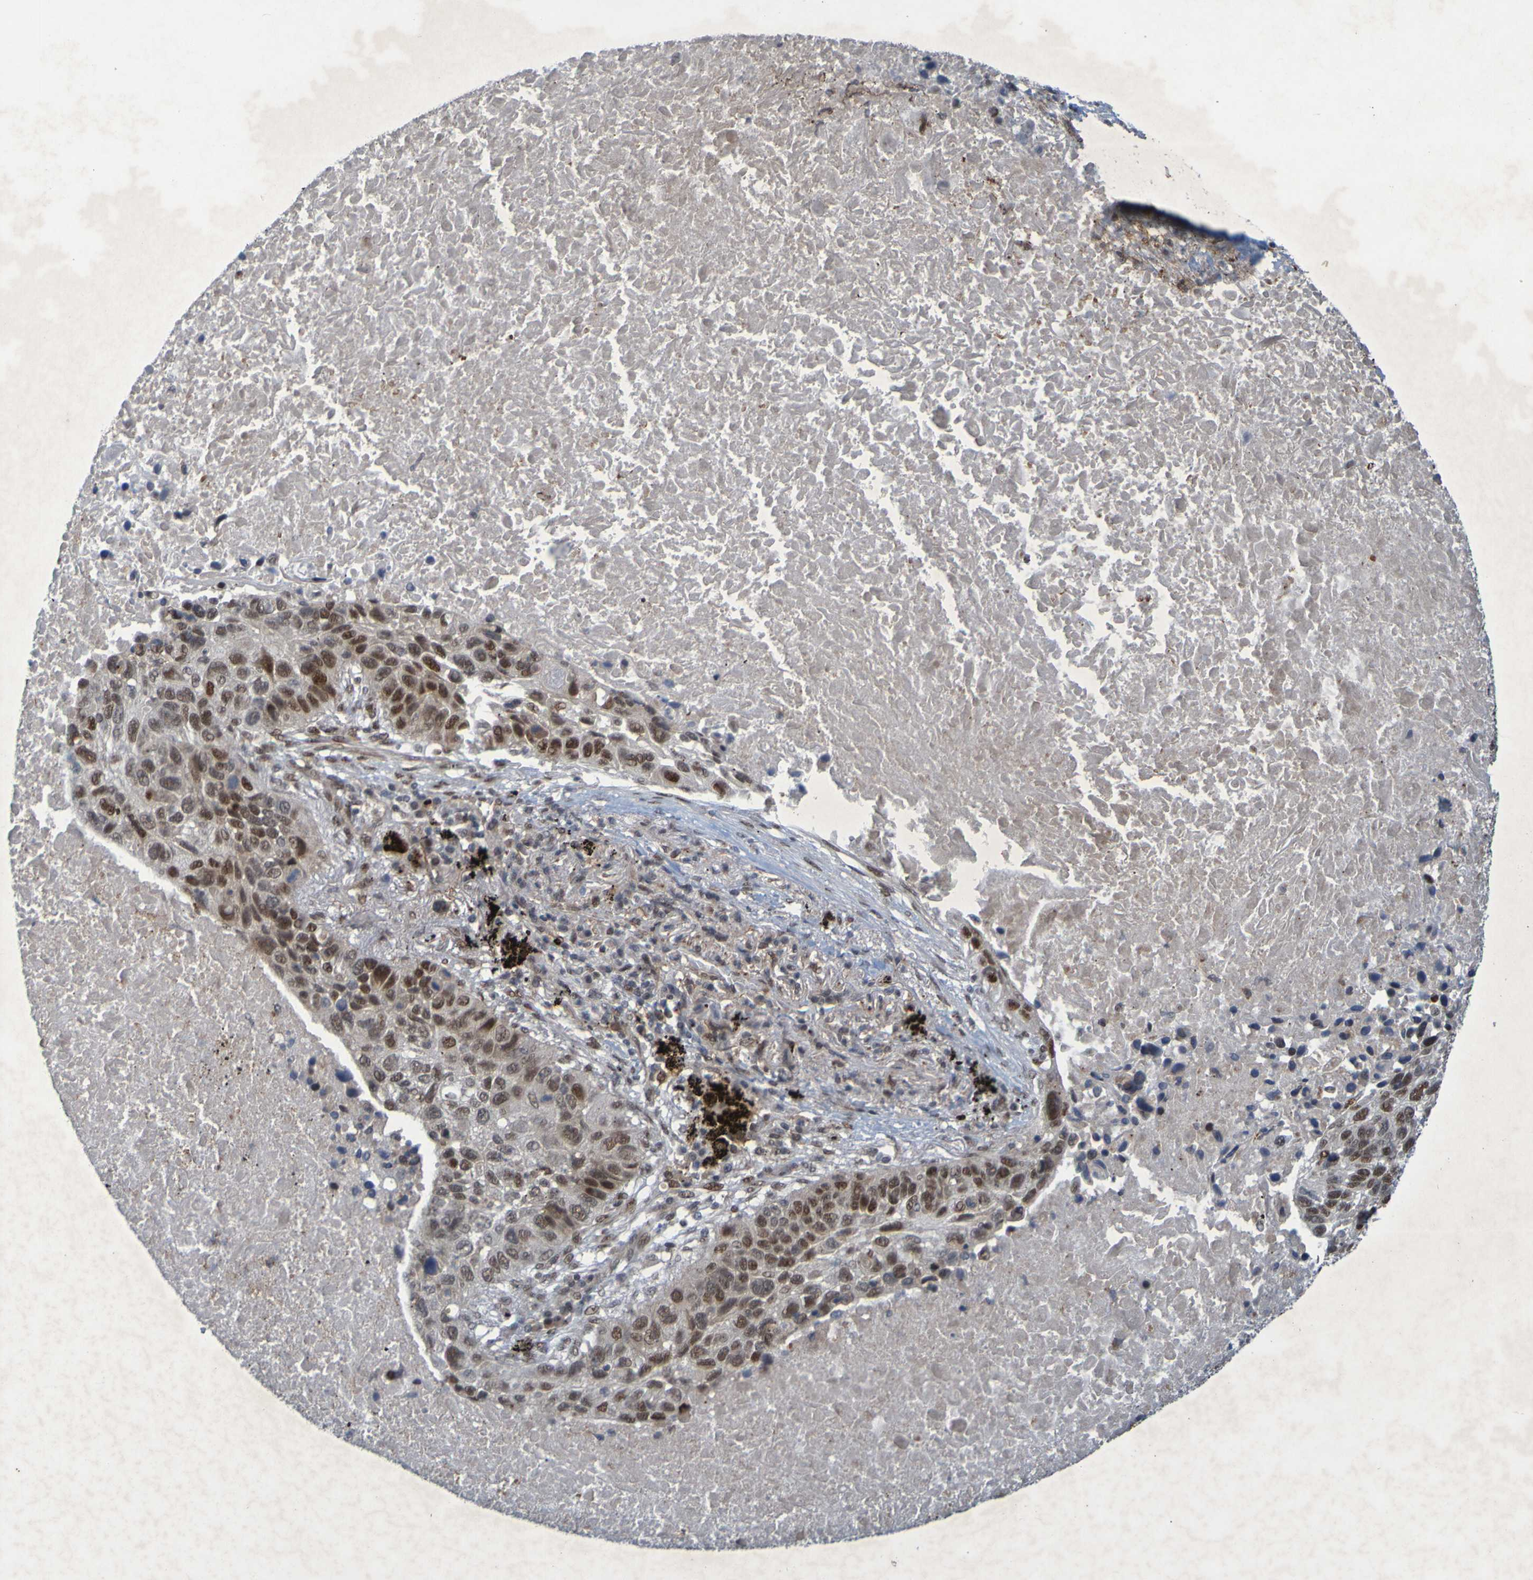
{"staining": {"intensity": "moderate", "quantity": "25%-75%", "location": "nuclear"}, "tissue": "lung cancer", "cell_type": "Tumor cells", "image_type": "cancer", "snomed": [{"axis": "morphology", "description": "Squamous cell carcinoma, NOS"}, {"axis": "topography", "description": "Lung"}], "caption": "This image displays lung squamous cell carcinoma stained with IHC to label a protein in brown. The nuclear of tumor cells show moderate positivity for the protein. Nuclei are counter-stained blue.", "gene": "MCPH1", "patient": {"sex": "male", "age": 57}}